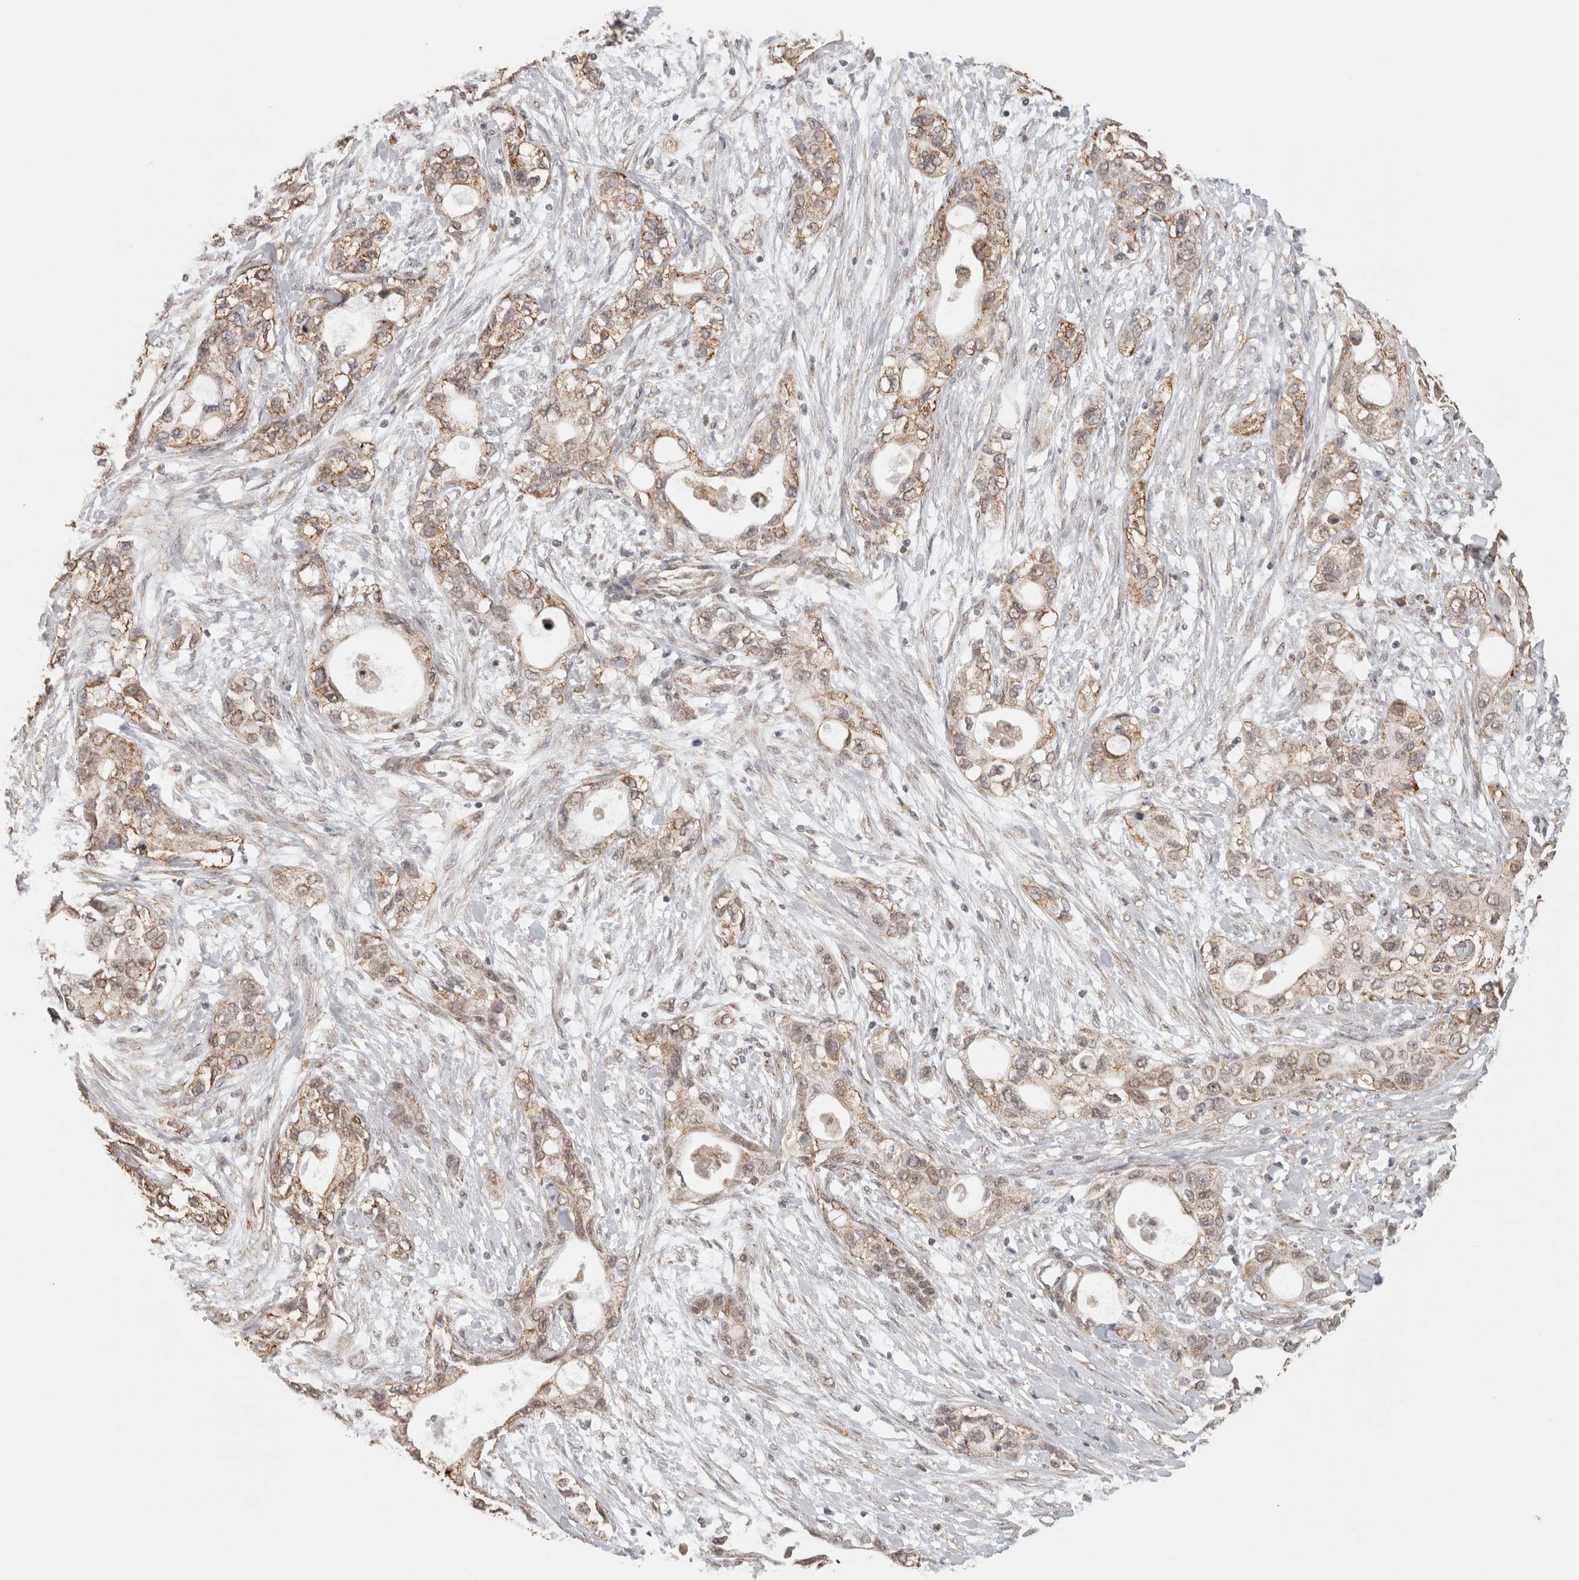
{"staining": {"intensity": "weak", "quantity": ">75%", "location": "cytoplasmic/membranous"}, "tissue": "pancreatic cancer", "cell_type": "Tumor cells", "image_type": "cancer", "snomed": [{"axis": "morphology", "description": "Adenocarcinoma, NOS"}, {"axis": "topography", "description": "Pancreas"}], "caption": "Approximately >75% of tumor cells in adenocarcinoma (pancreatic) demonstrate weak cytoplasmic/membranous protein expression as visualized by brown immunohistochemical staining.", "gene": "BNIP3L", "patient": {"sex": "female", "age": 70}}